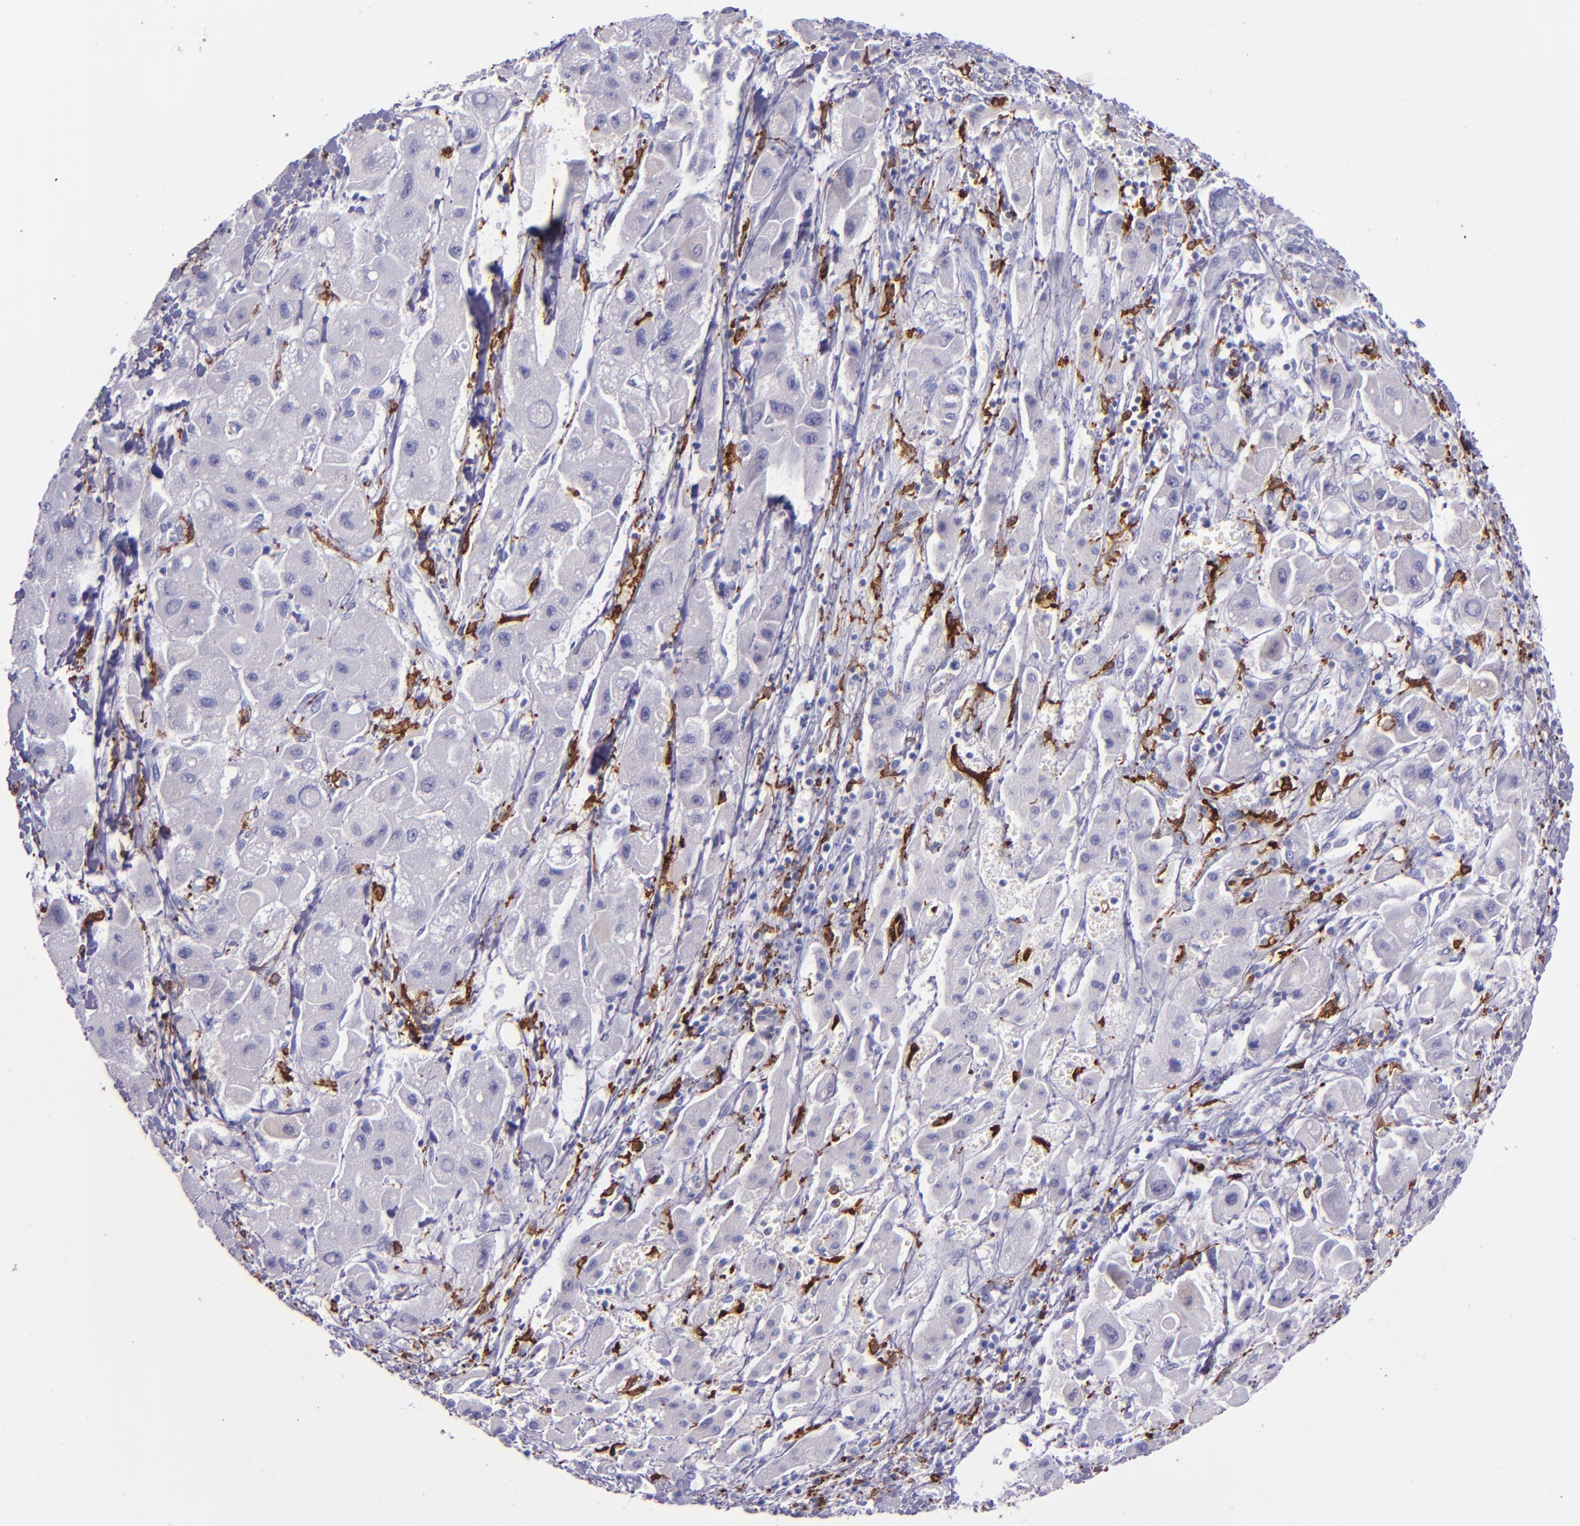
{"staining": {"intensity": "negative", "quantity": "none", "location": "none"}, "tissue": "liver cancer", "cell_type": "Tumor cells", "image_type": "cancer", "snomed": [{"axis": "morphology", "description": "Carcinoma, Hepatocellular, NOS"}, {"axis": "topography", "description": "Liver"}], "caption": "Liver cancer (hepatocellular carcinoma) was stained to show a protein in brown. There is no significant expression in tumor cells.", "gene": "CD163", "patient": {"sex": "male", "age": 24}}